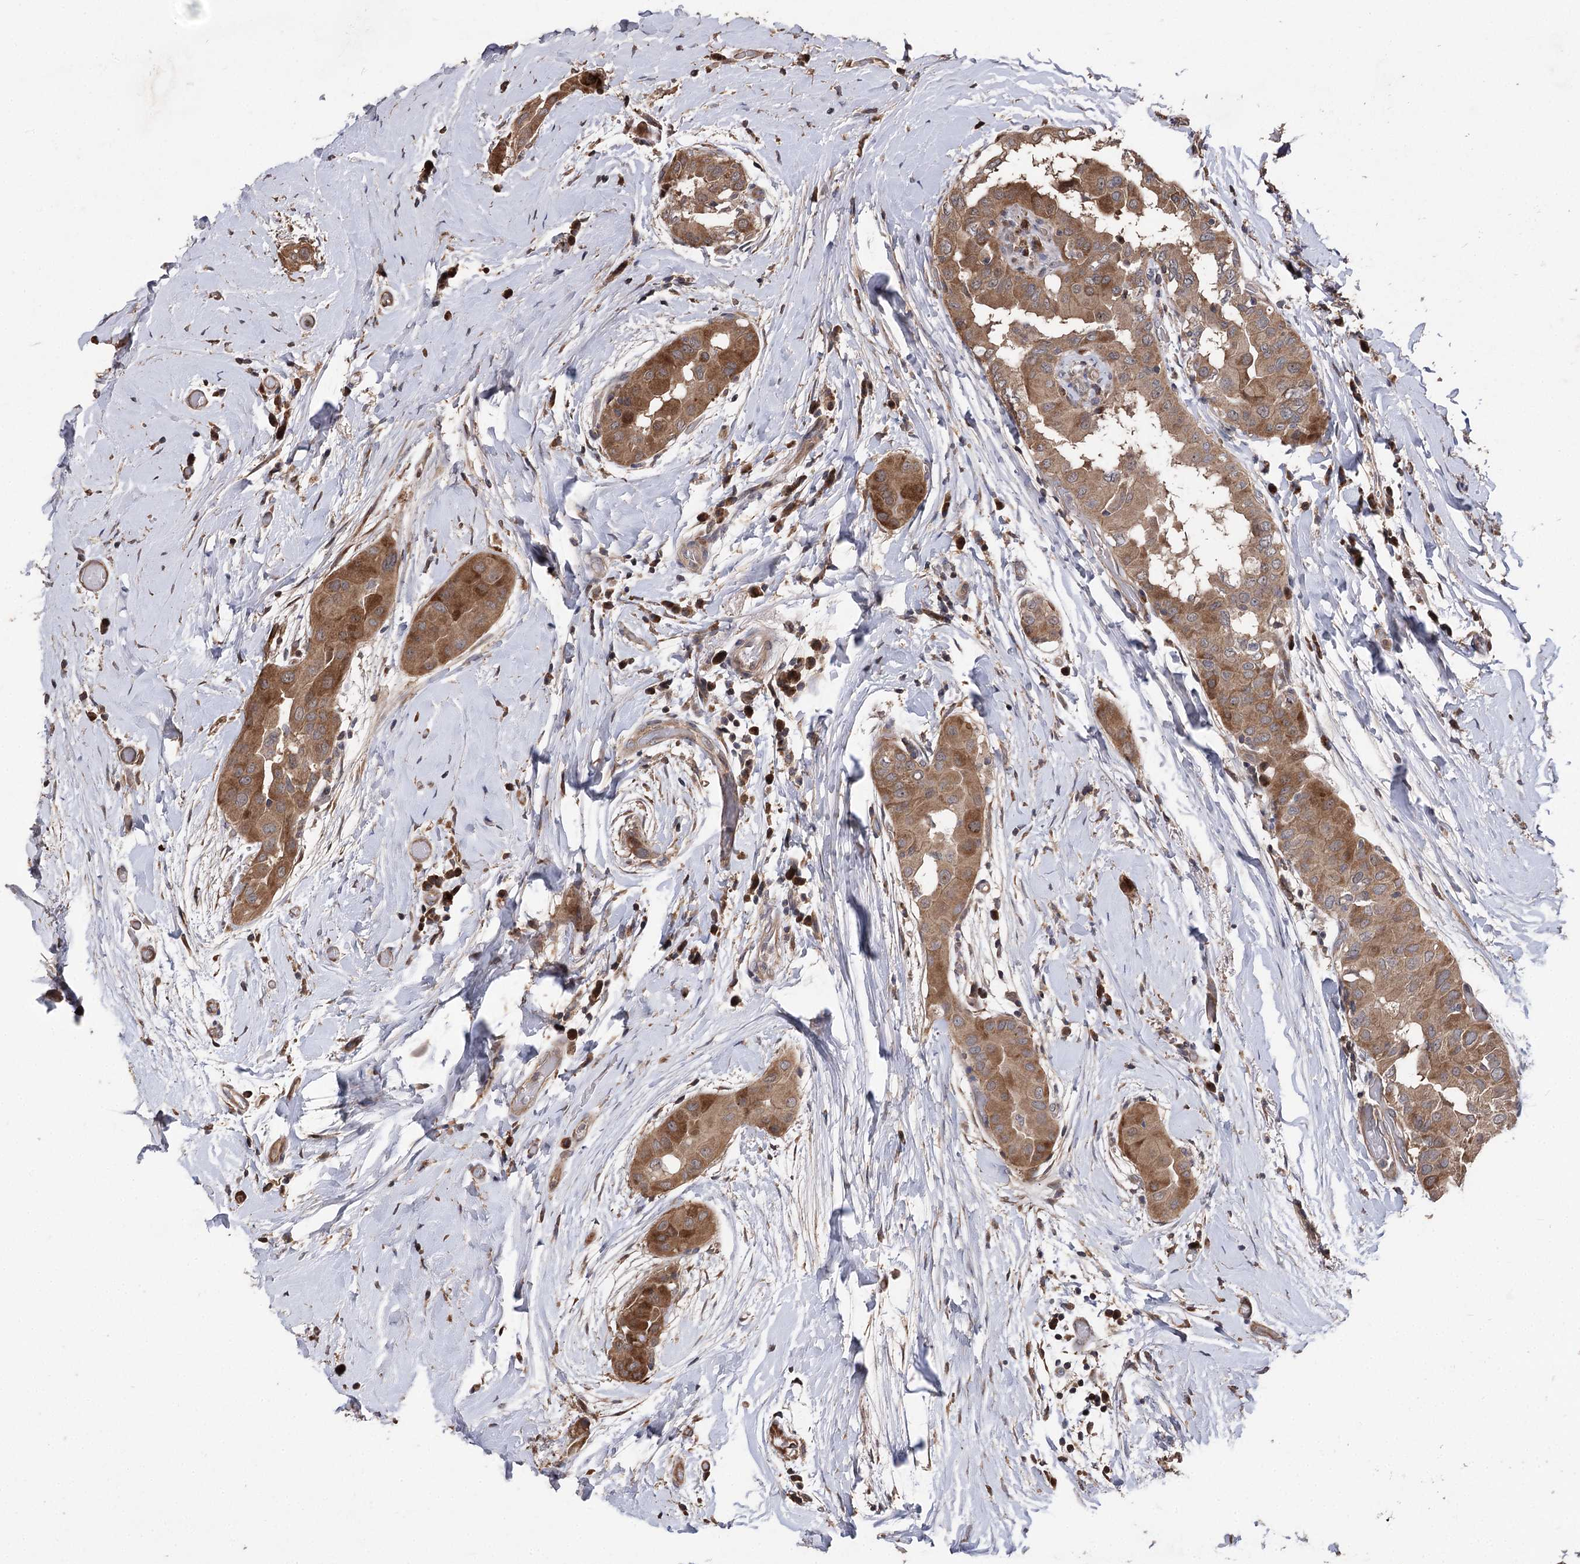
{"staining": {"intensity": "moderate", "quantity": ">75%", "location": "cytoplasmic/membranous"}, "tissue": "thyroid cancer", "cell_type": "Tumor cells", "image_type": "cancer", "snomed": [{"axis": "morphology", "description": "Papillary adenocarcinoma, NOS"}, {"axis": "topography", "description": "Thyroid gland"}], "caption": "Protein staining reveals moderate cytoplasmic/membranous staining in about >75% of tumor cells in papillary adenocarcinoma (thyroid).", "gene": "RASSF3", "patient": {"sex": "male", "age": 33}}